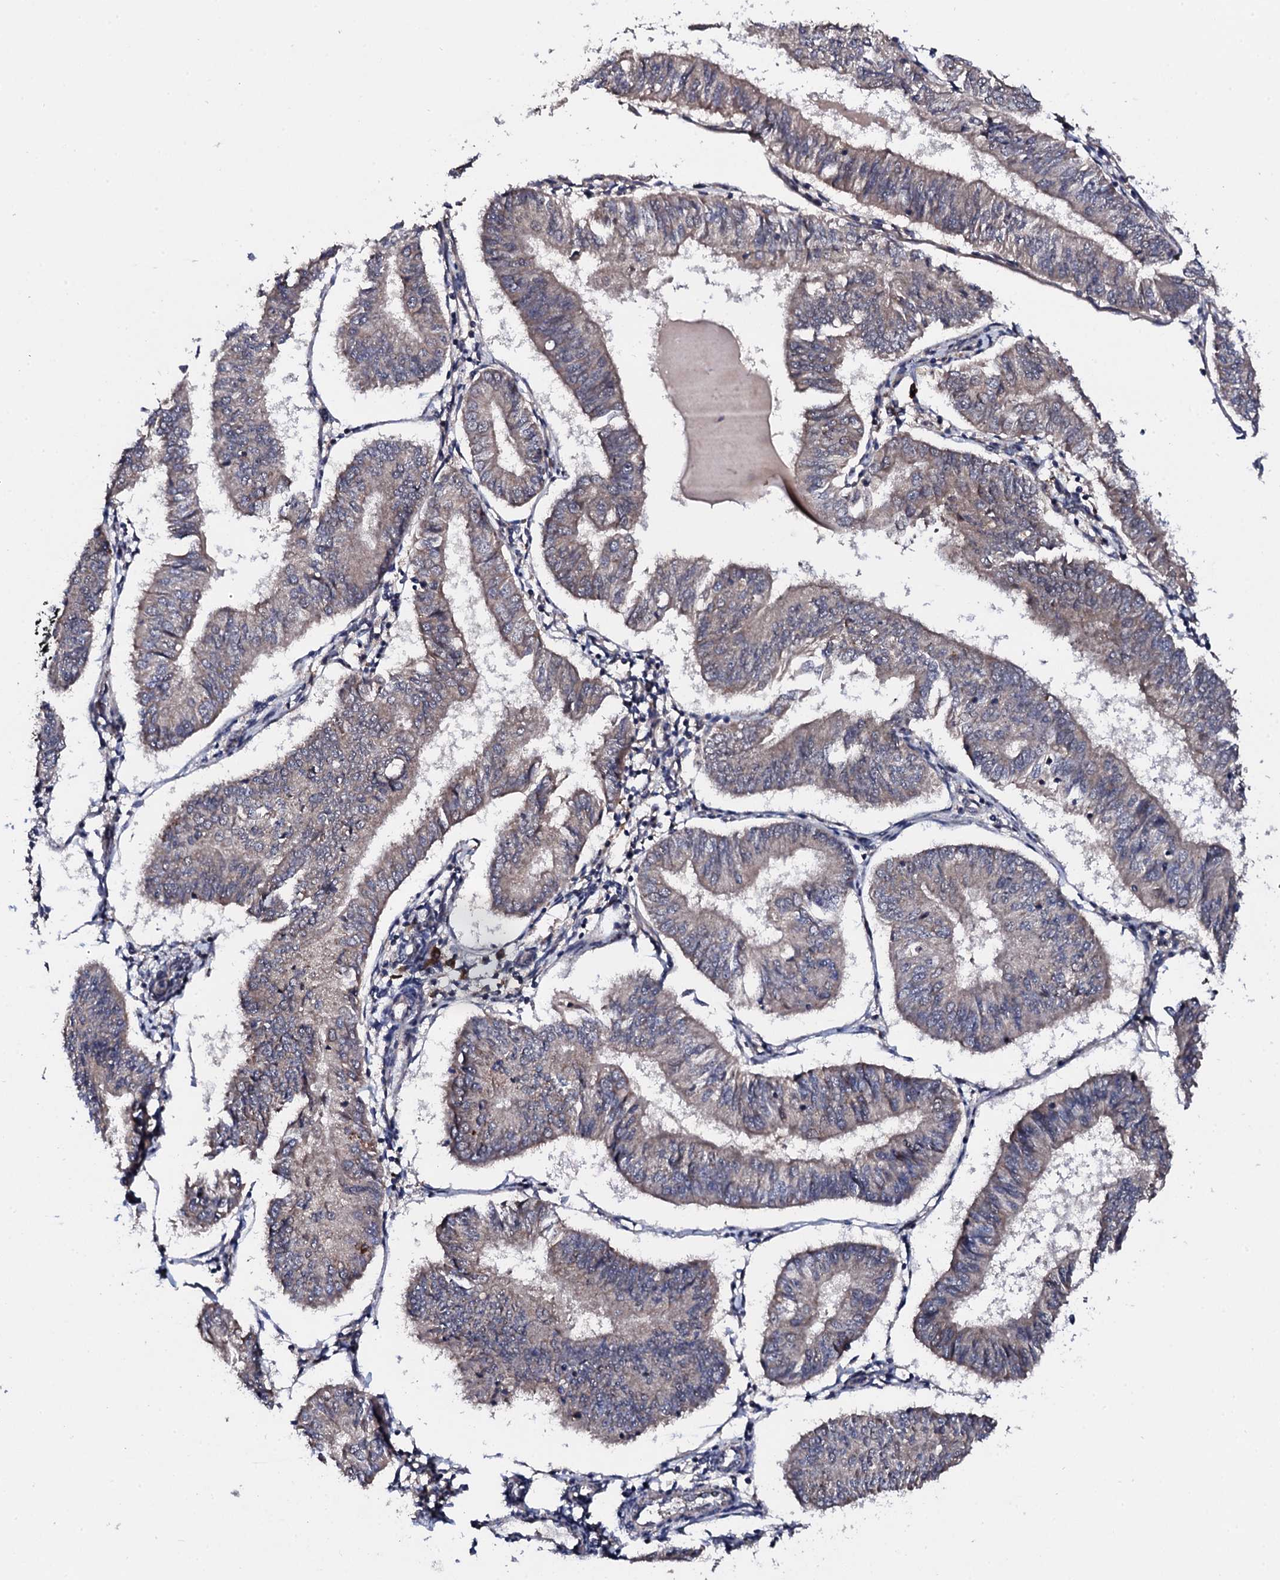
{"staining": {"intensity": "weak", "quantity": "<25%", "location": "cytoplasmic/membranous"}, "tissue": "endometrial cancer", "cell_type": "Tumor cells", "image_type": "cancer", "snomed": [{"axis": "morphology", "description": "Adenocarcinoma, NOS"}, {"axis": "topography", "description": "Endometrium"}], "caption": "IHC of endometrial cancer demonstrates no expression in tumor cells.", "gene": "IP6K1", "patient": {"sex": "female", "age": 58}}